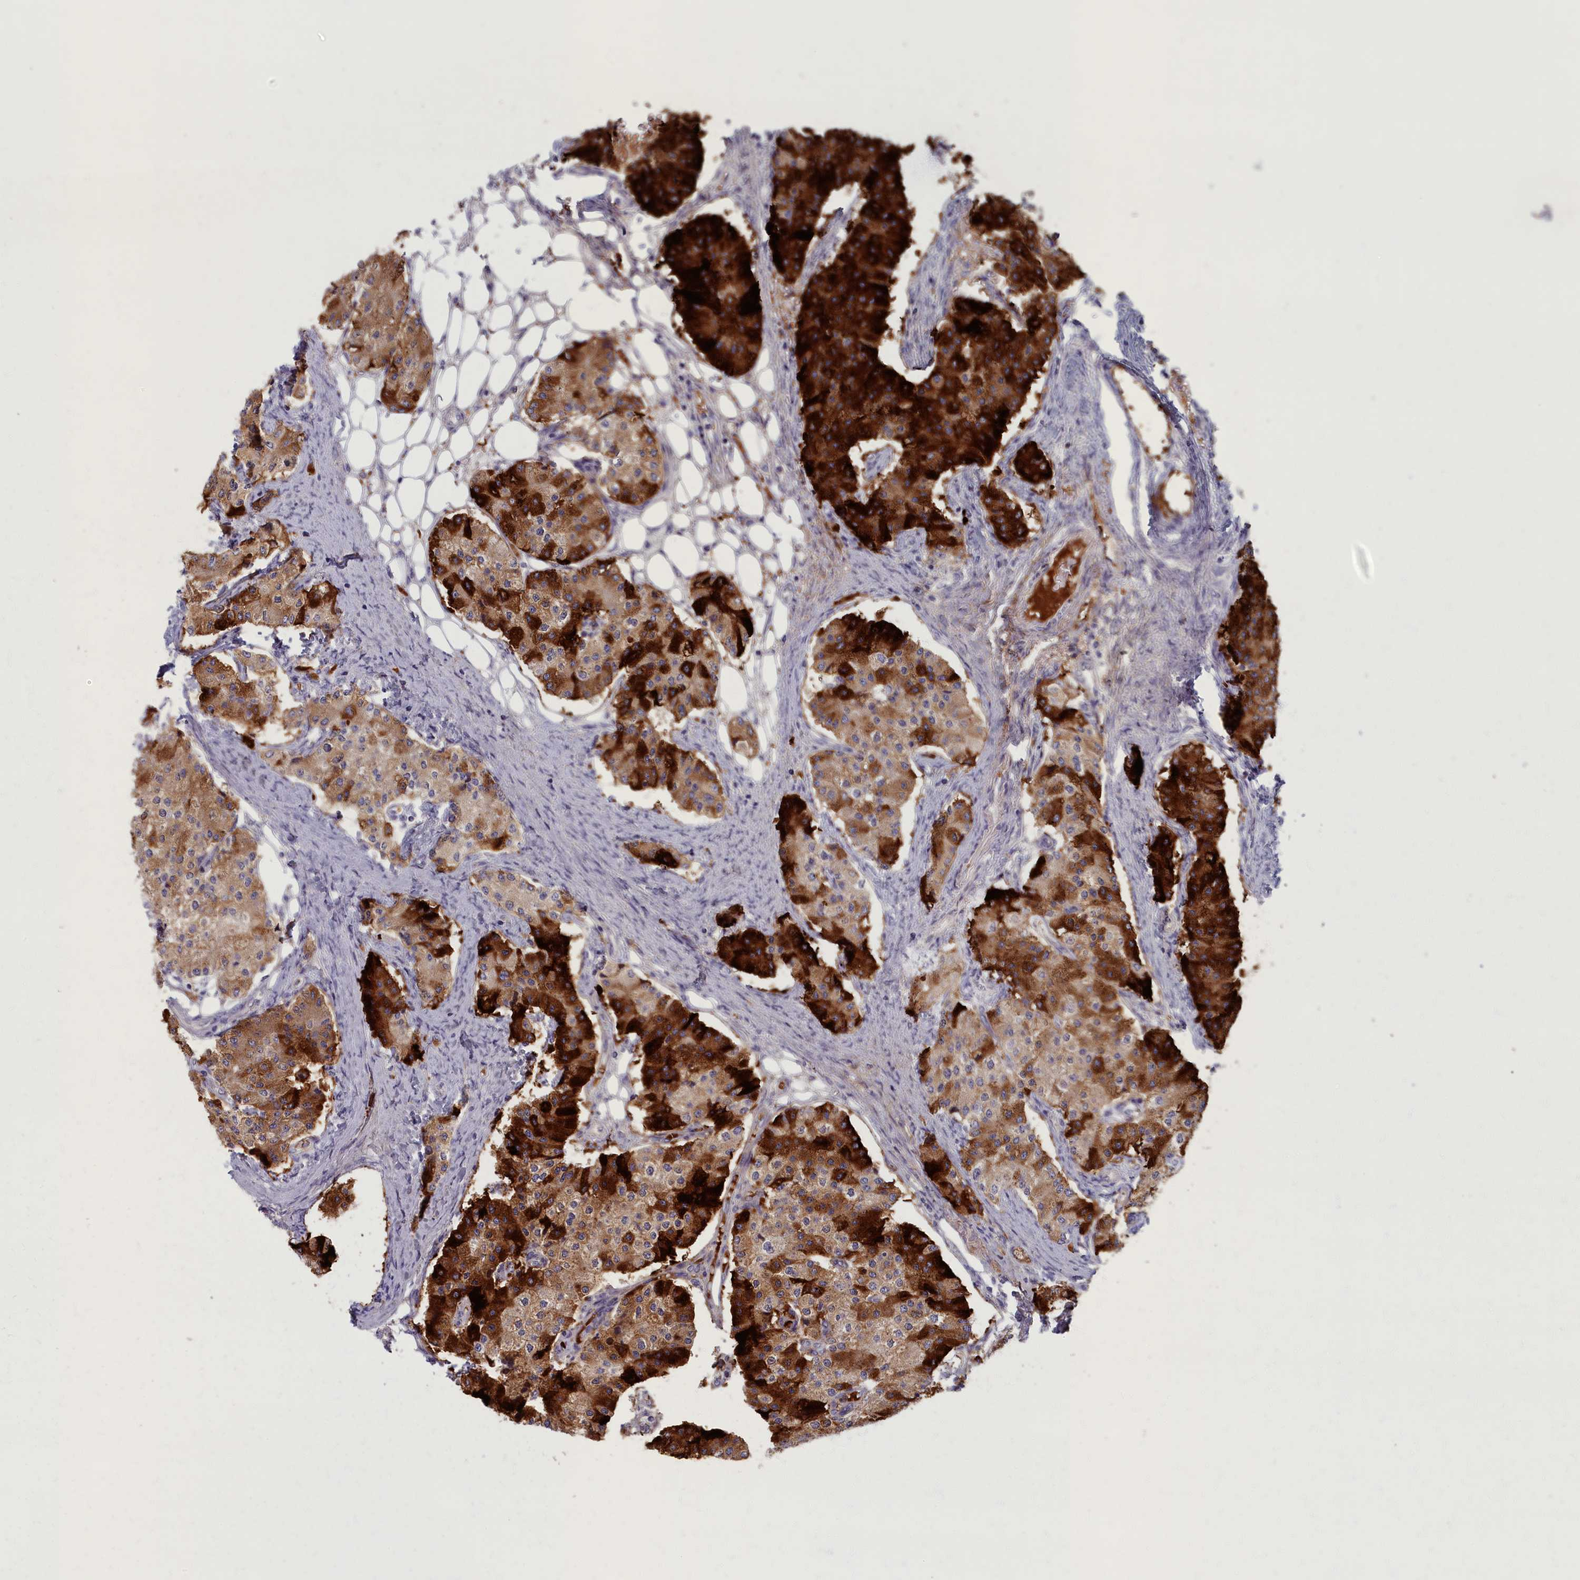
{"staining": {"intensity": "strong", "quantity": ">75%", "location": "cytoplasmic/membranous"}, "tissue": "carcinoid", "cell_type": "Tumor cells", "image_type": "cancer", "snomed": [{"axis": "morphology", "description": "Carcinoid, malignant, NOS"}, {"axis": "topography", "description": "Colon"}], "caption": "A high amount of strong cytoplasmic/membranous staining is appreciated in about >75% of tumor cells in carcinoid tissue. (Stains: DAB in brown, nuclei in blue, Microscopy: brightfield microscopy at high magnification).", "gene": "MRPS25", "patient": {"sex": "female", "age": 52}}